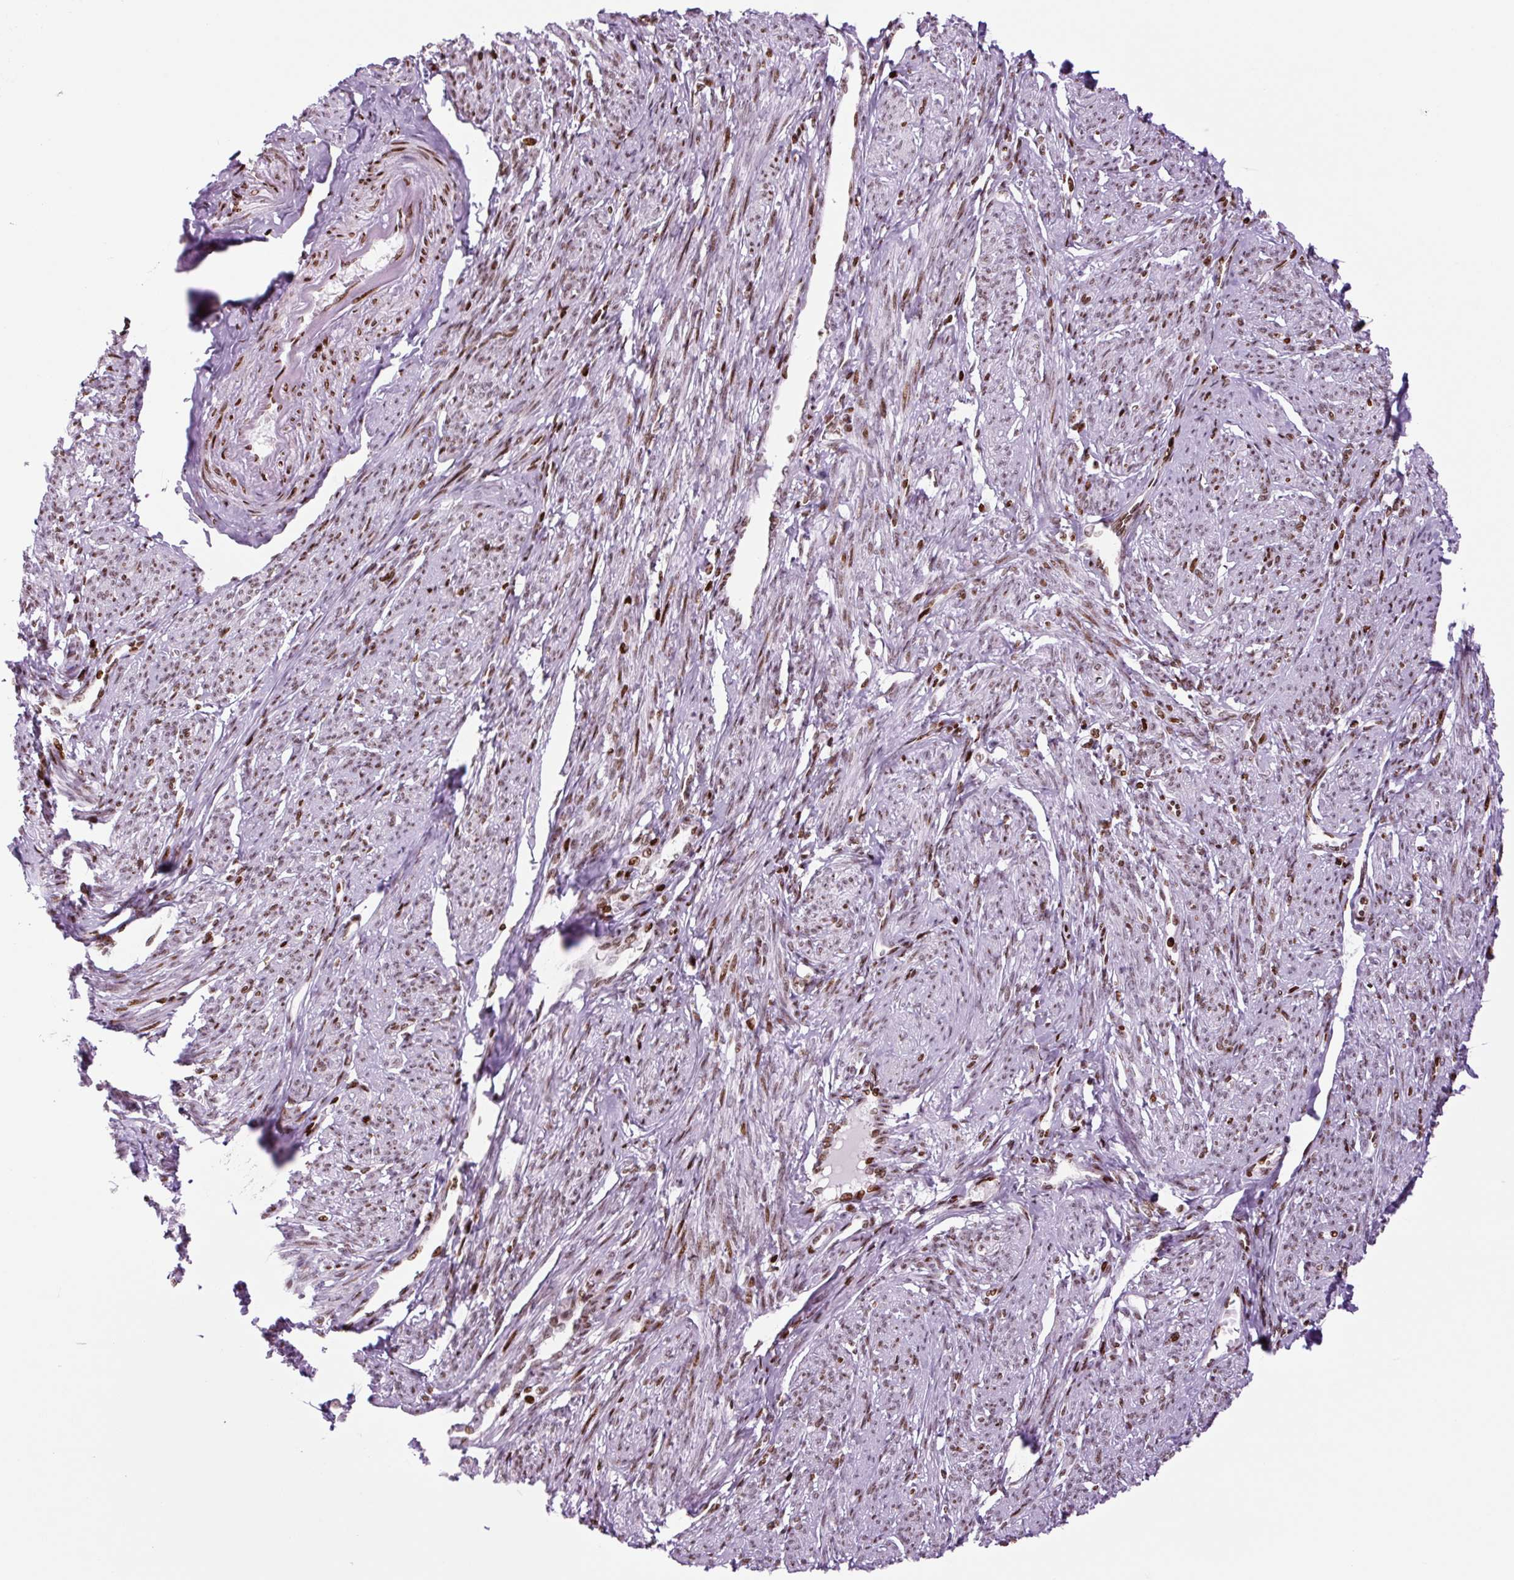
{"staining": {"intensity": "weak", "quantity": ">75%", "location": "nuclear"}, "tissue": "smooth muscle", "cell_type": "Smooth muscle cells", "image_type": "normal", "snomed": [{"axis": "morphology", "description": "Normal tissue, NOS"}, {"axis": "topography", "description": "Smooth muscle"}], "caption": "High-magnification brightfield microscopy of unremarkable smooth muscle stained with DAB (brown) and counterstained with hematoxylin (blue). smooth muscle cells exhibit weak nuclear positivity is appreciated in approximately>75% of cells.", "gene": "H1", "patient": {"sex": "female", "age": 65}}